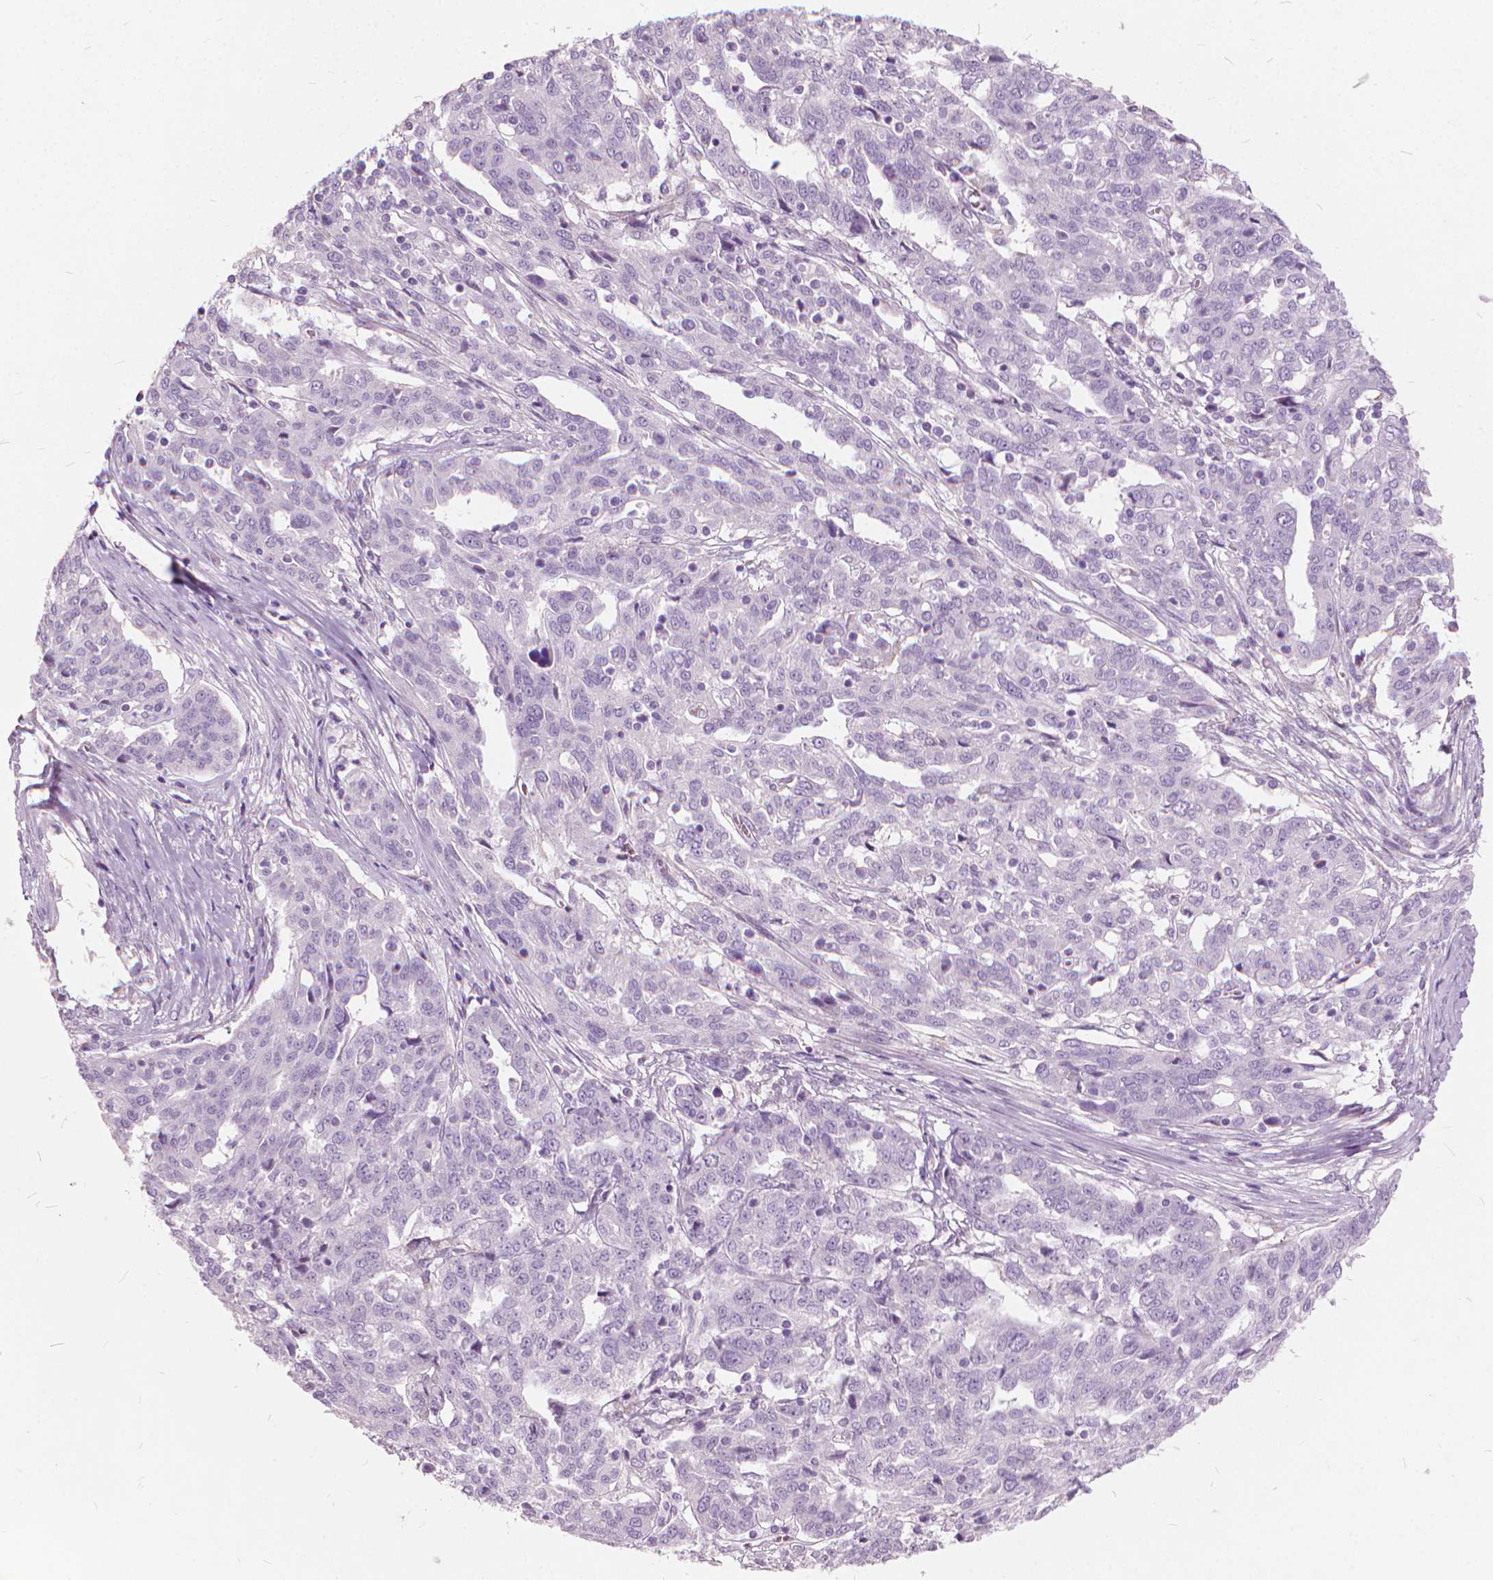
{"staining": {"intensity": "negative", "quantity": "none", "location": "none"}, "tissue": "ovarian cancer", "cell_type": "Tumor cells", "image_type": "cancer", "snomed": [{"axis": "morphology", "description": "Cystadenocarcinoma, serous, NOS"}, {"axis": "topography", "description": "Ovary"}], "caption": "Protein analysis of ovarian cancer (serous cystadenocarcinoma) exhibits no significant positivity in tumor cells.", "gene": "DNM1", "patient": {"sex": "female", "age": 67}}